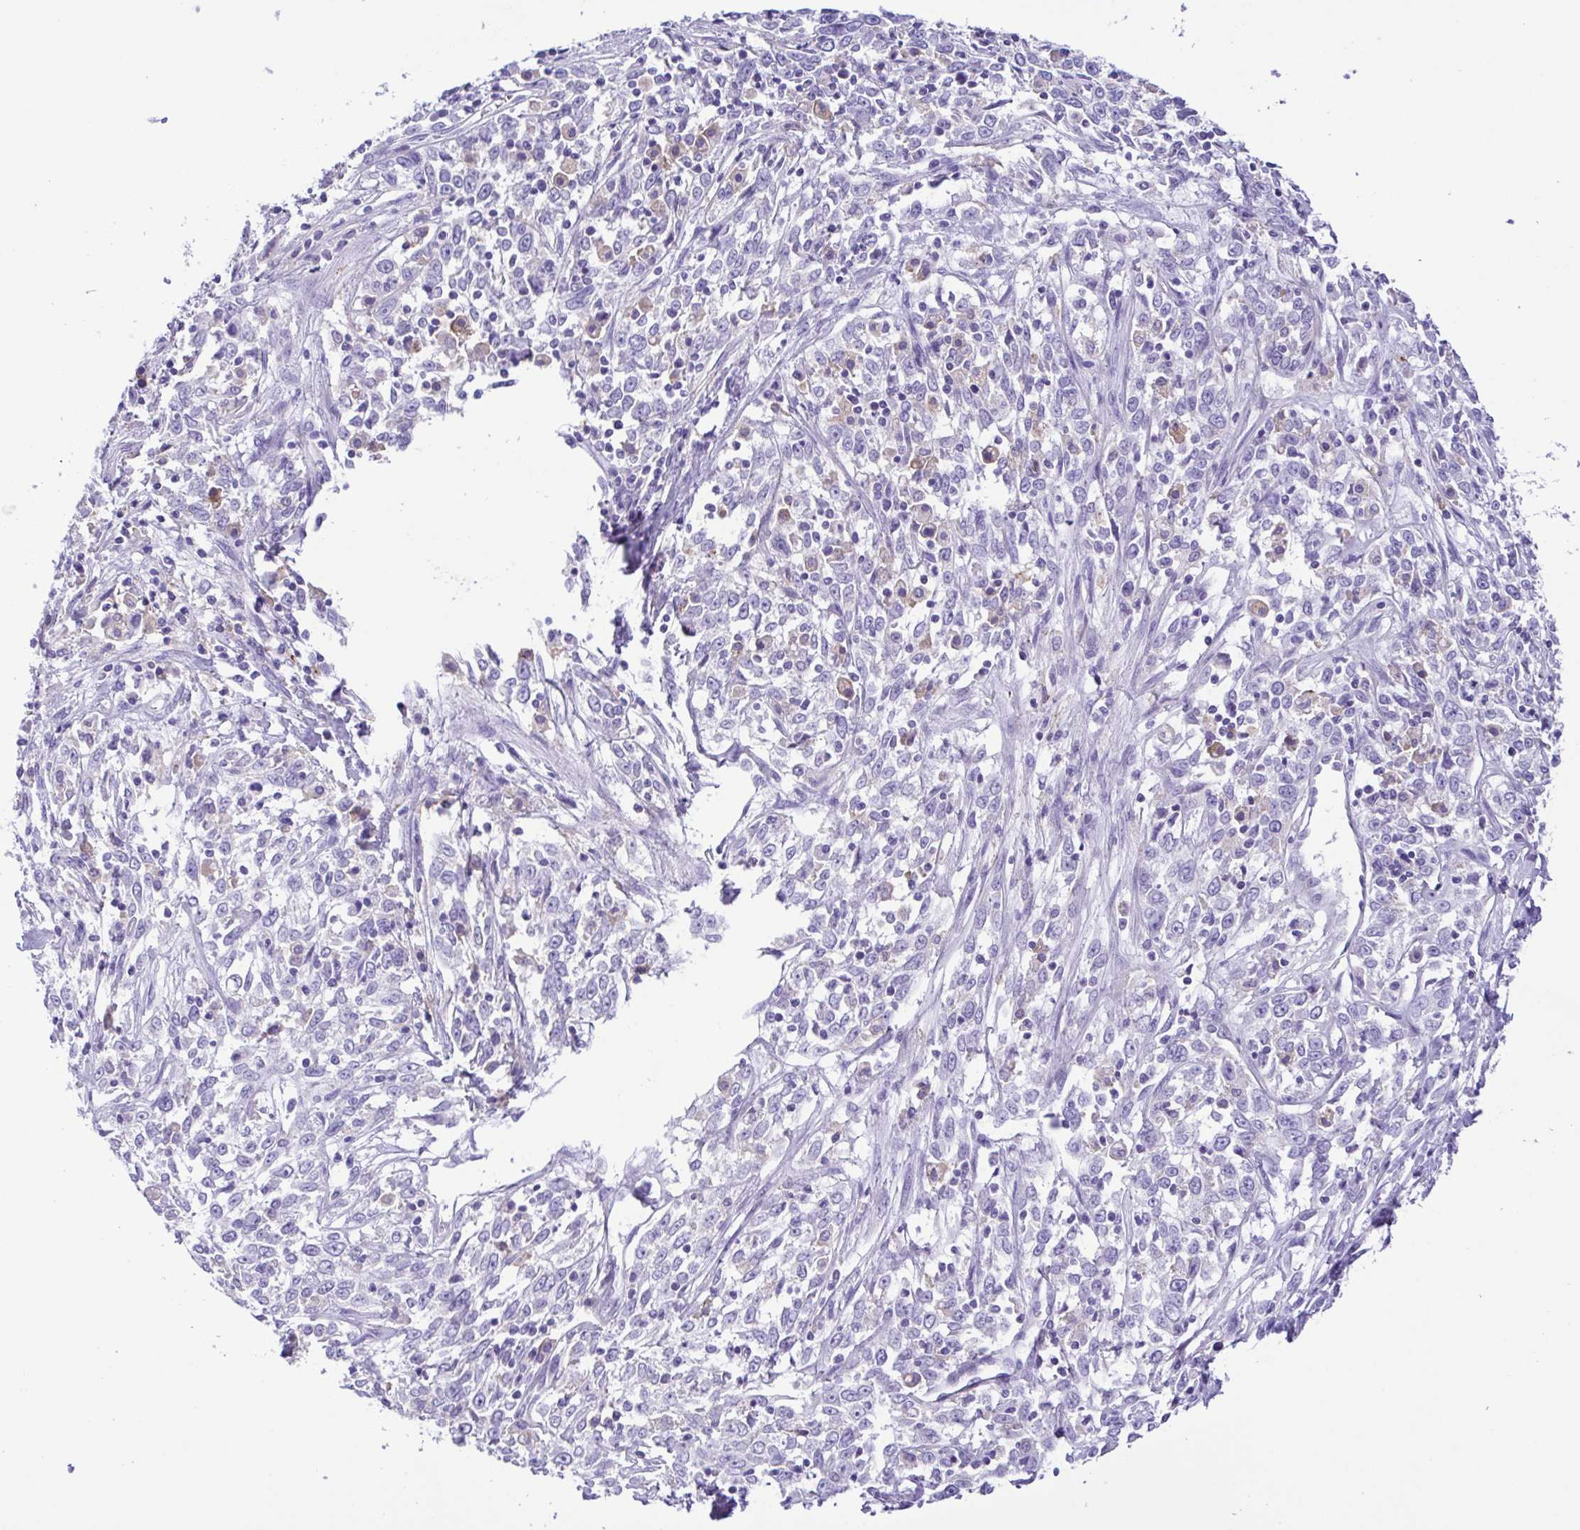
{"staining": {"intensity": "negative", "quantity": "none", "location": "none"}, "tissue": "cervical cancer", "cell_type": "Tumor cells", "image_type": "cancer", "snomed": [{"axis": "morphology", "description": "Adenocarcinoma, NOS"}, {"axis": "topography", "description": "Cervix"}], "caption": "The histopathology image displays no staining of tumor cells in cervical adenocarcinoma.", "gene": "CD72", "patient": {"sex": "female", "age": 40}}